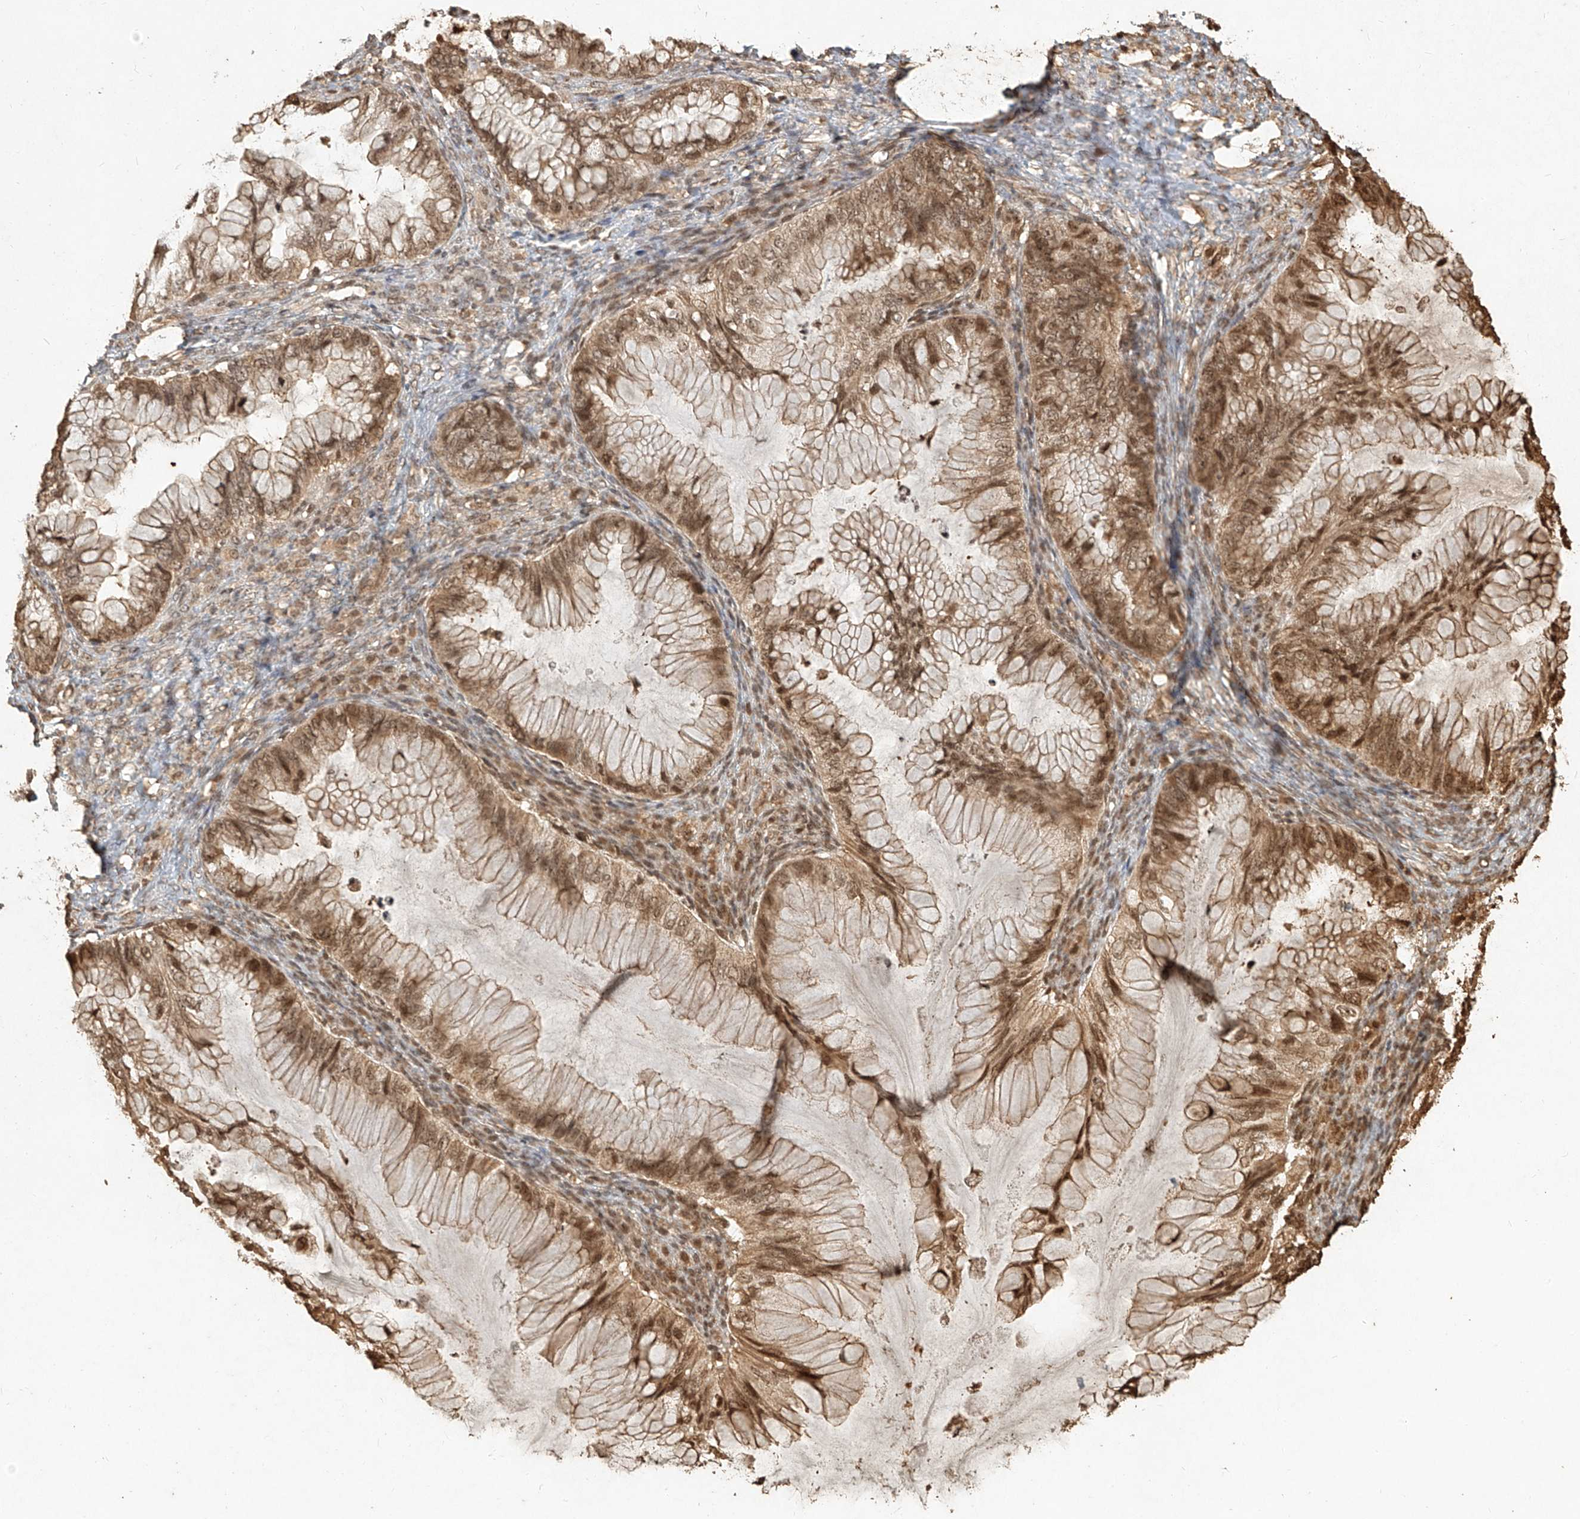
{"staining": {"intensity": "moderate", "quantity": ">75%", "location": "cytoplasmic/membranous,nuclear"}, "tissue": "ovarian cancer", "cell_type": "Tumor cells", "image_type": "cancer", "snomed": [{"axis": "morphology", "description": "Cystadenocarcinoma, mucinous, NOS"}, {"axis": "topography", "description": "Ovary"}], "caption": "The micrograph shows staining of mucinous cystadenocarcinoma (ovarian), revealing moderate cytoplasmic/membranous and nuclear protein positivity (brown color) within tumor cells.", "gene": "UBE2K", "patient": {"sex": "female", "age": 36}}